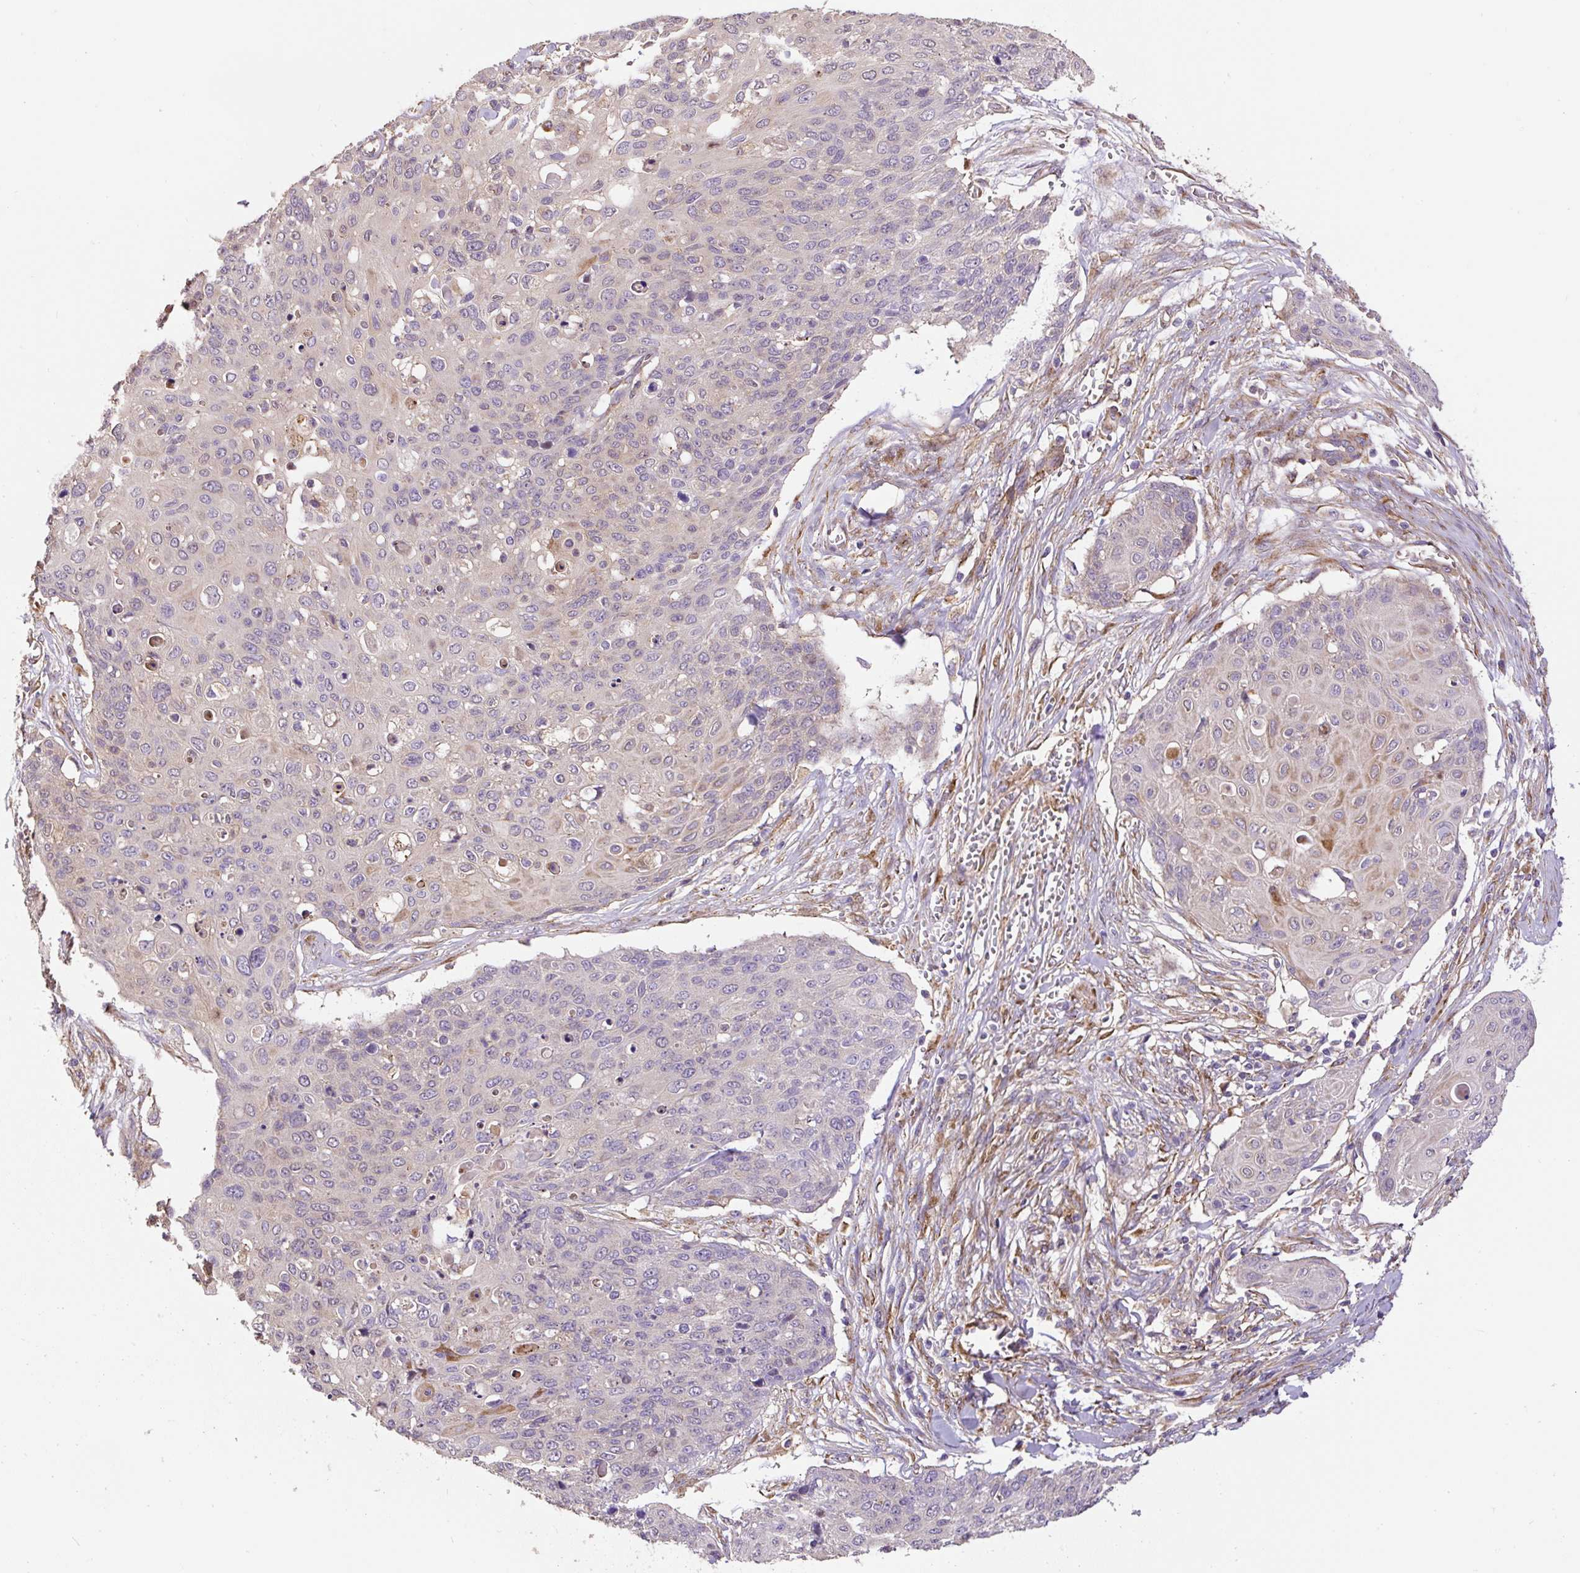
{"staining": {"intensity": "negative", "quantity": "none", "location": "none"}, "tissue": "skin cancer", "cell_type": "Tumor cells", "image_type": "cancer", "snomed": [{"axis": "morphology", "description": "Squamous cell carcinoma, NOS"}, {"axis": "topography", "description": "Skin"}, {"axis": "topography", "description": "Vulva"}], "caption": "Tumor cells are negative for protein expression in human skin cancer. (Brightfield microscopy of DAB immunohistochemistry (IHC) at high magnification).", "gene": "RNF170", "patient": {"sex": "female", "age": 85}}